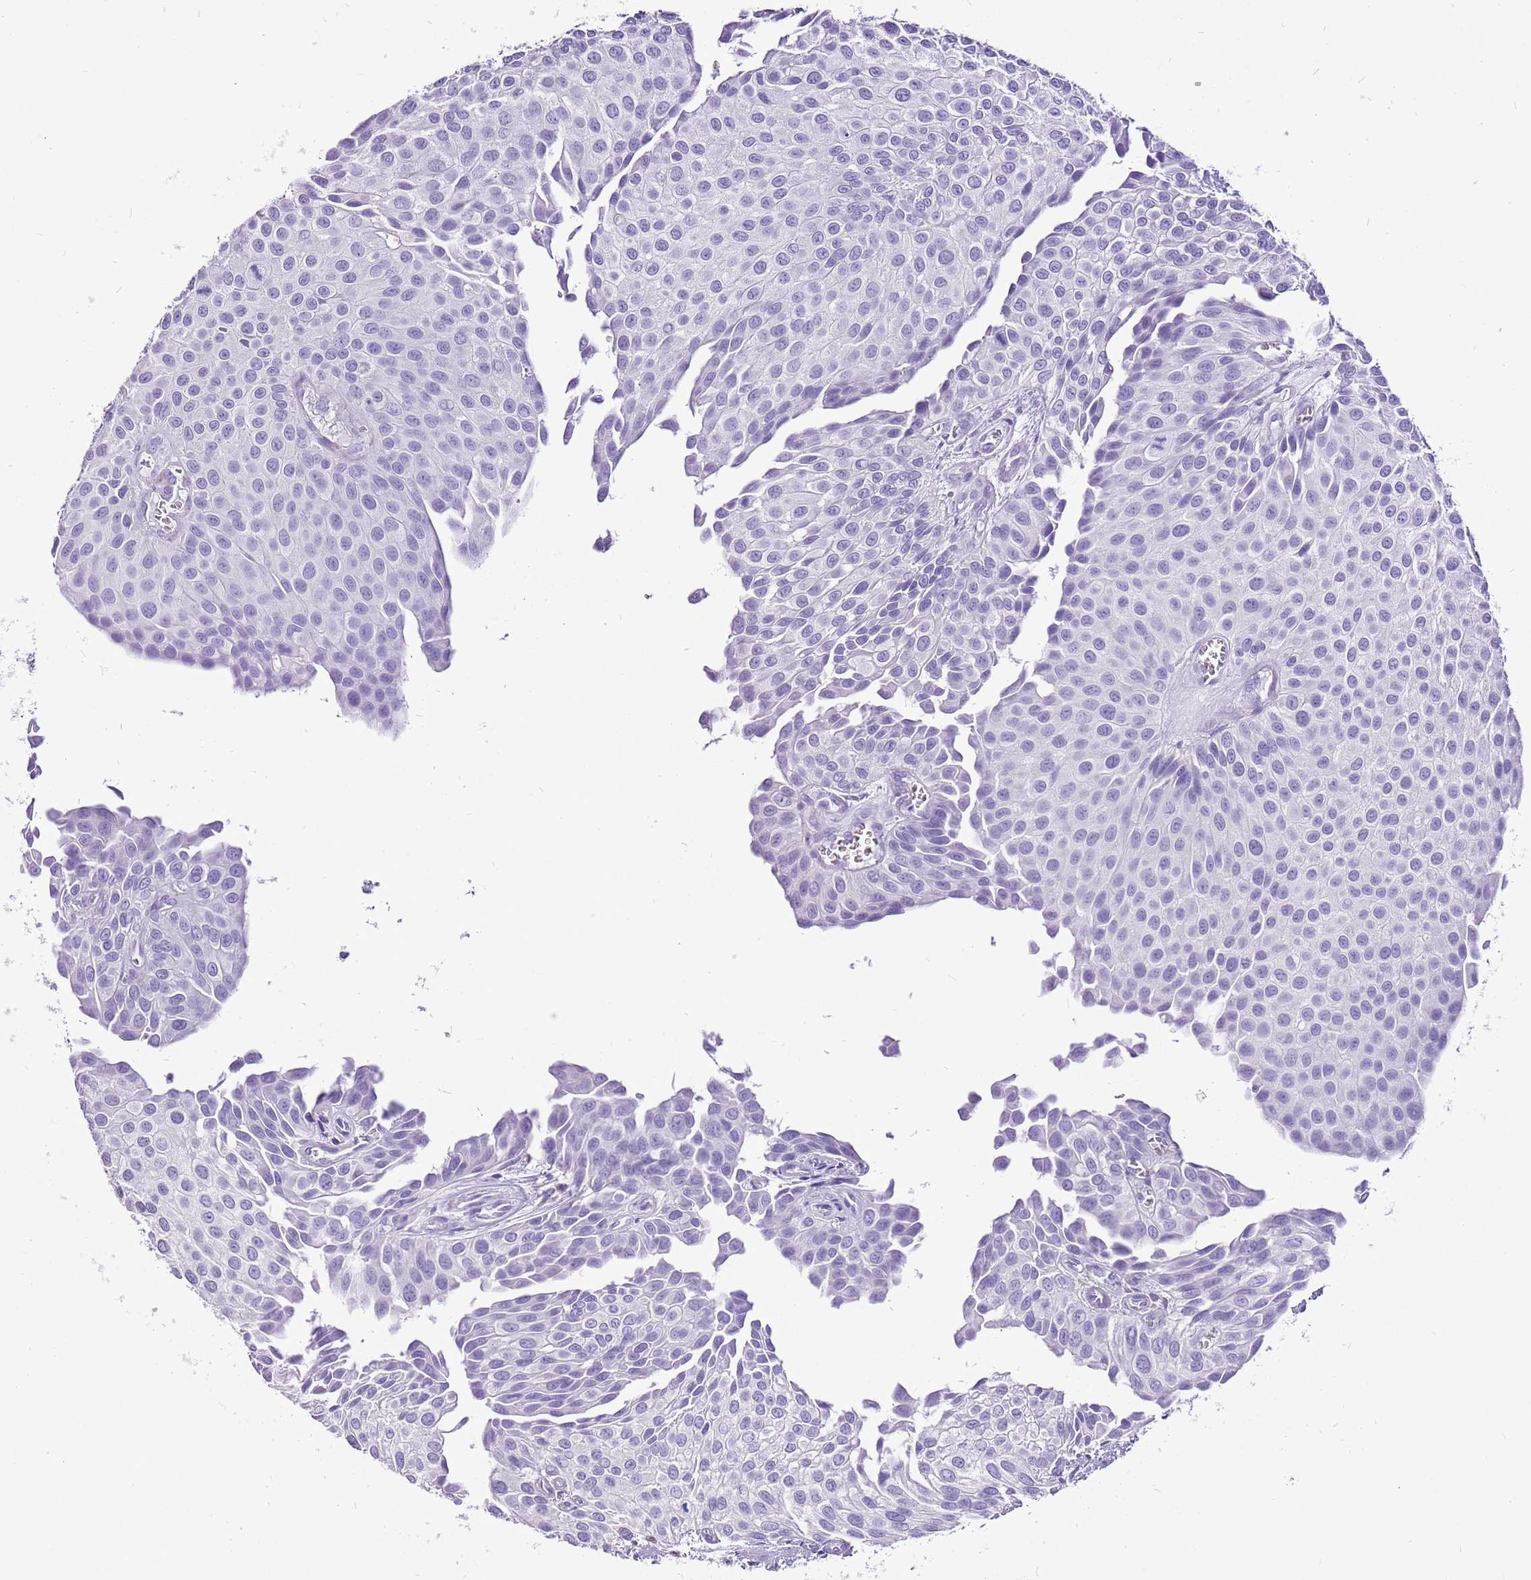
{"staining": {"intensity": "negative", "quantity": "none", "location": "none"}, "tissue": "urothelial cancer", "cell_type": "Tumor cells", "image_type": "cancer", "snomed": [{"axis": "morphology", "description": "Urothelial carcinoma, Low grade"}, {"axis": "topography", "description": "Urinary bladder"}], "caption": "Tumor cells show no significant expression in urothelial carcinoma (low-grade).", "gene": "ACSS3", "patient": {"sex": "male", "age": 88}}